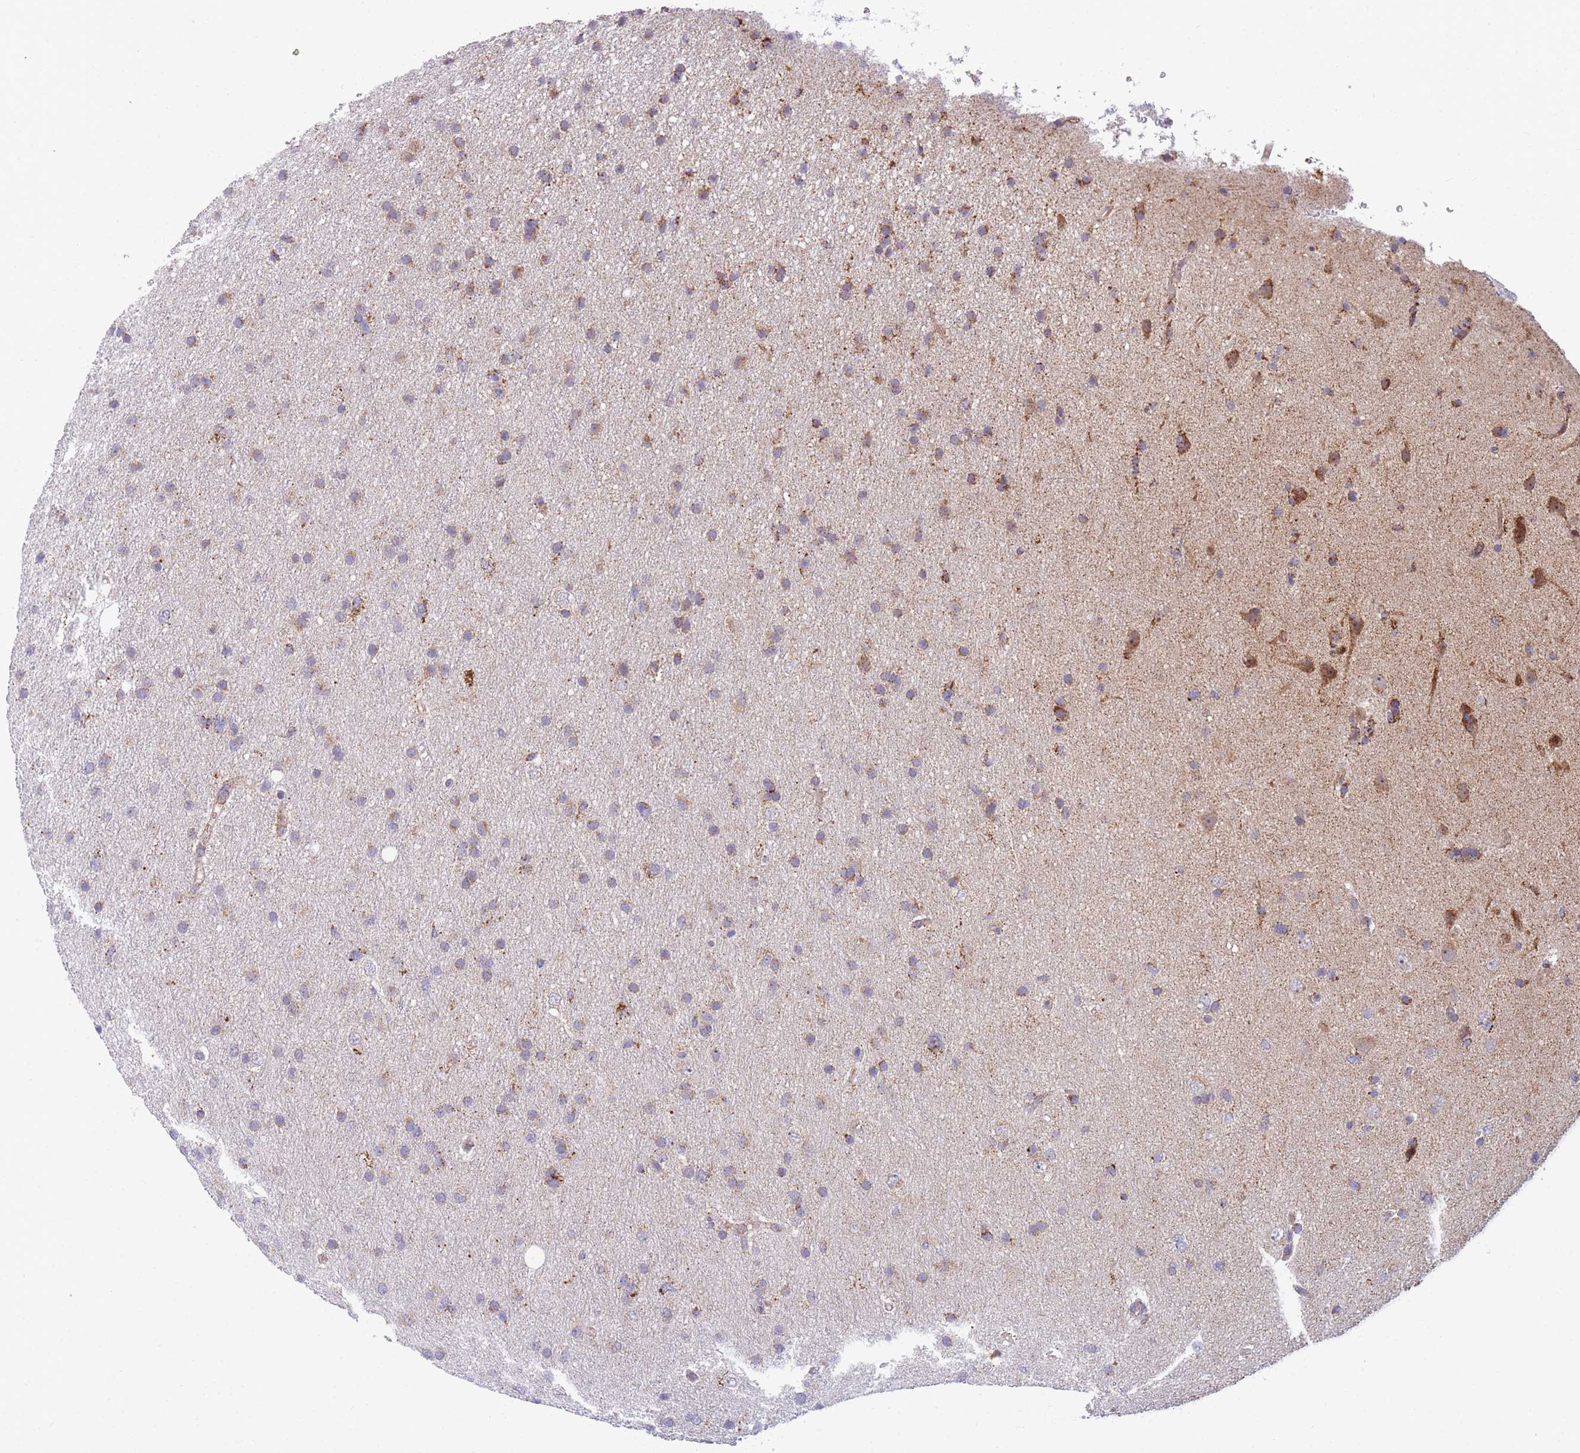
{"staining": {"intensity": "moderate", "quantity": "25%-75%", "location": "cytoplasmic/membranous"}, "tissue": "glioma", "cell_type": "Tumor cells", "image_type": "cancer", "snomed": [{"axis": "morphology", "description": "Glioma, malignant, Low grade"}, {"axis": "topography", "description": "Cerebral cortex"}], "caption": "There is medium levels of moderate cytoplasmic/membranous expression in tumor cells of glioma, as demonstrated by immunohistochemical staining (brown color).", "gene": "DDX49", "patient": {"sex": "female", "age": 39}}